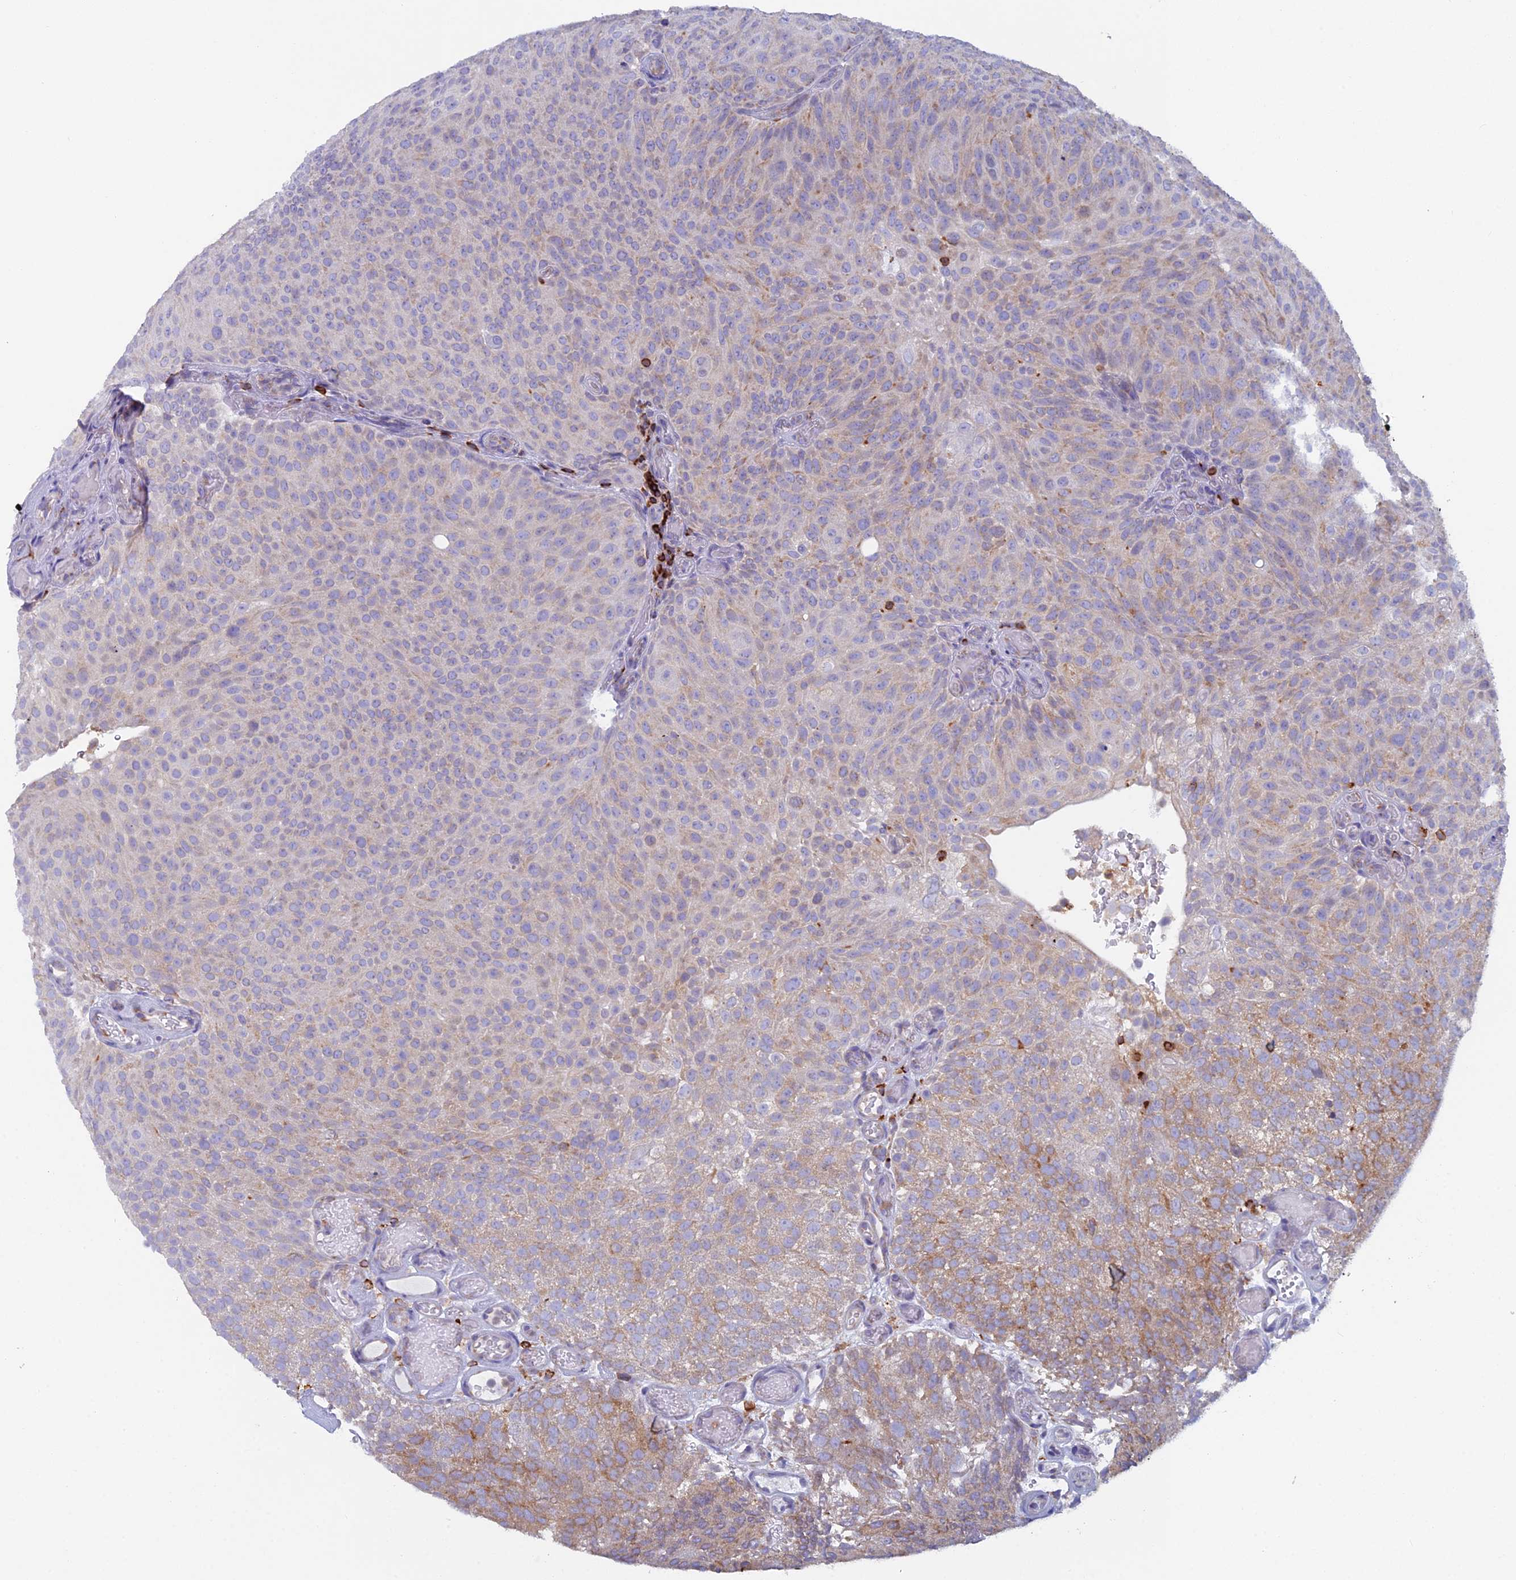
{"staining": {"intensity": "weak", "quantity": "25%-75%", "location": "cytoplasmic/membranous"}, "tissue": "urothelial cancer", "cell_type": "Tumor cells", "image_type": "cancer", "snomed": [{"axis": "morphology", "description": "Urothelial carcinoma, Low grade"}, {"axis": "topography", "description": "Urinary bladder"}], "caption": "This image shows IHC staining of urothelial cancer, with low weak cytoplasmic/membranous expression in about 25%-75% of tumor cells.", "gene": "ABI3BP", "patient": {"sex": "male", "age": 78}}